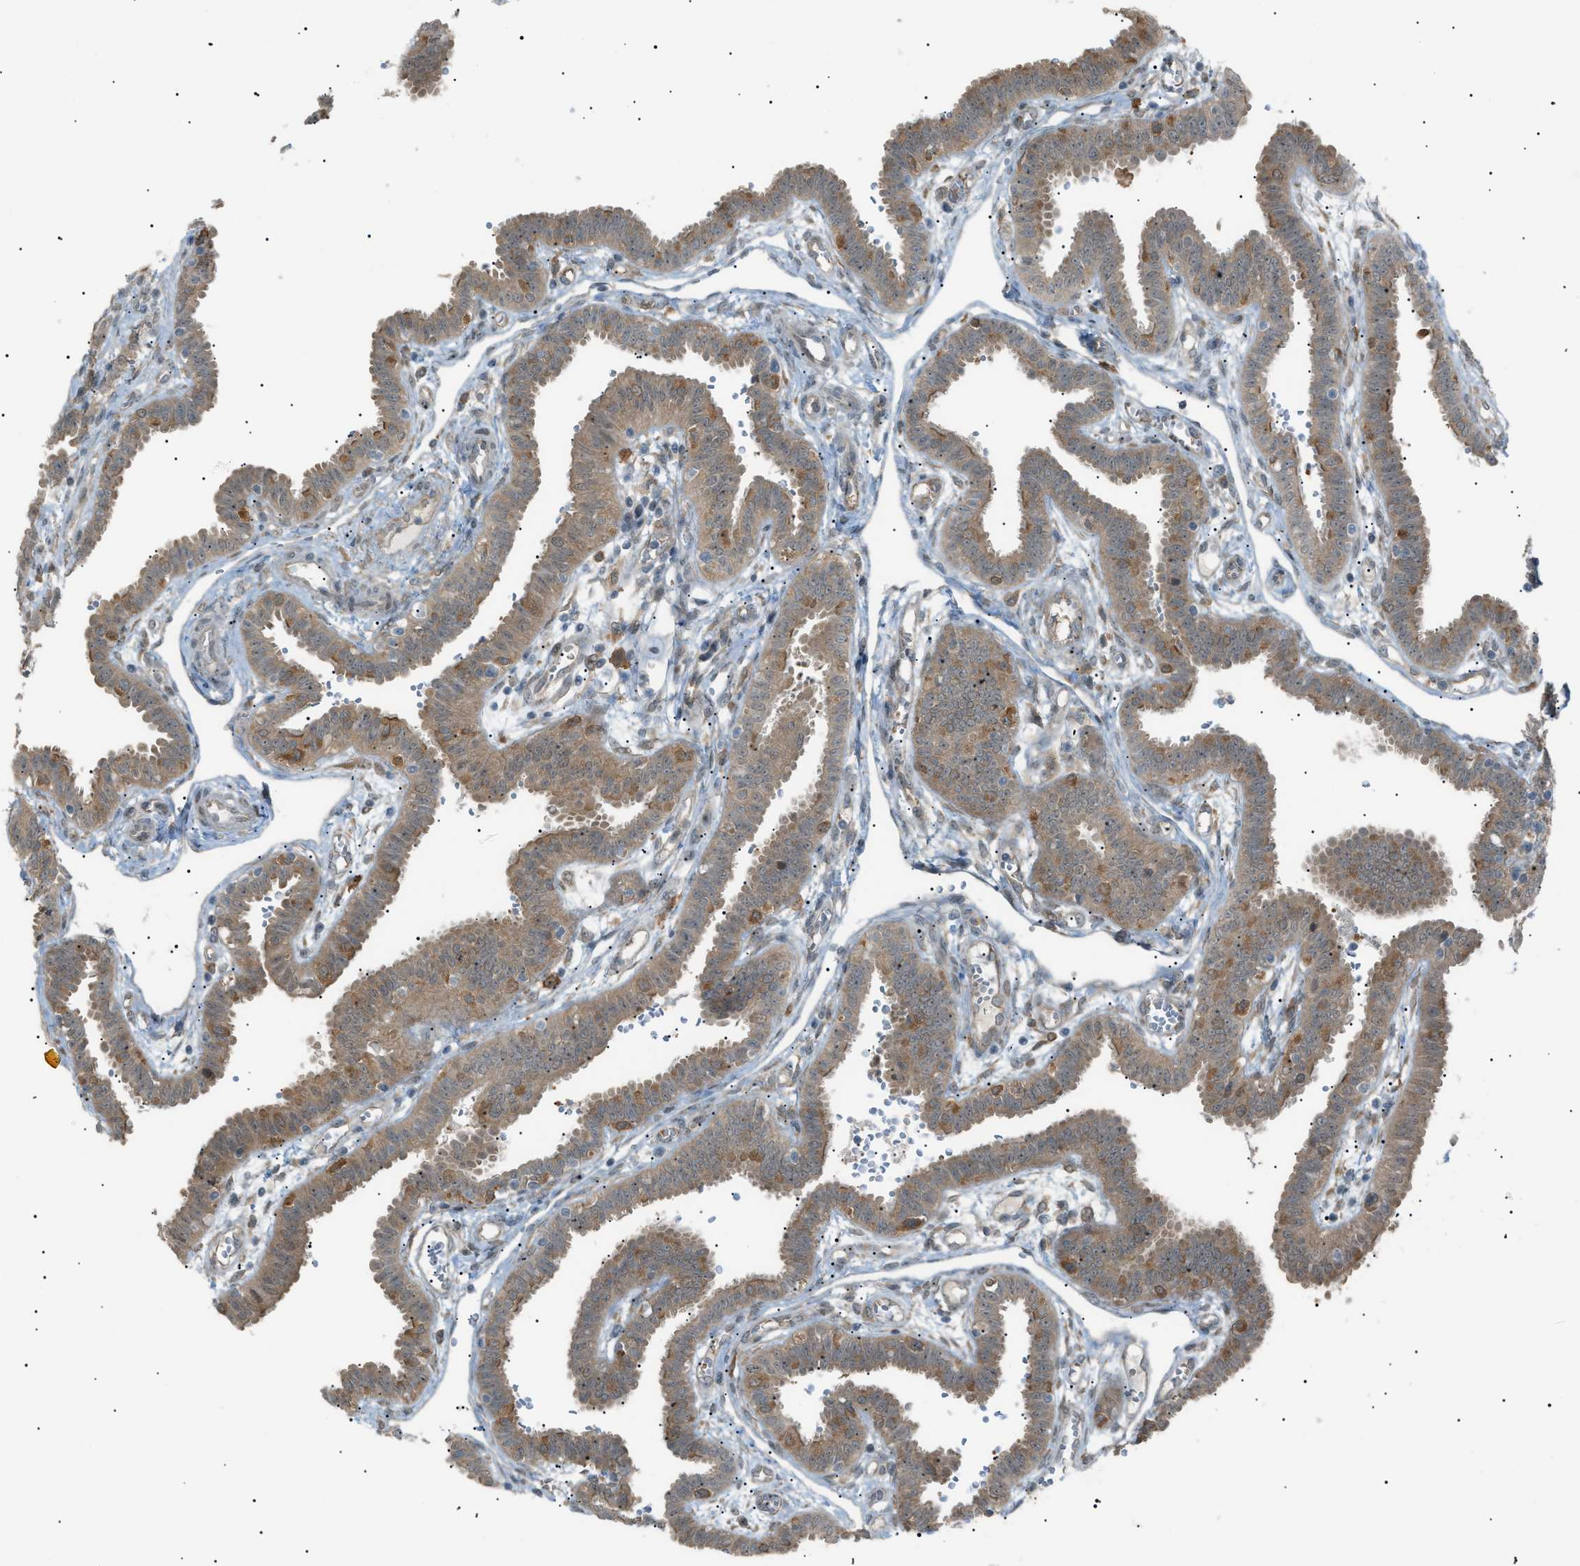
{"staining": {"intensity": "moderate", "quantity": ">75%", "location": "cytoplasmic/membranous"}, "tissue": "fallopian tube", "cell_type": "Glandular cells", "image_type": "normal", "snomed": [{"axis": "morphology", "description": "Normal tissue, NOS"}, {"axis": "topography", "description": "Fallopian tube"}], "caption": "A micrograph showing moderate cytoplasmic/membranous expression in approximately >75% of glandular cells in benign fallopian tube, as visualized by brown immunohistochemical staining.", "gene": "LPIN2", "patient": {"sex": "female", "age": 32}}